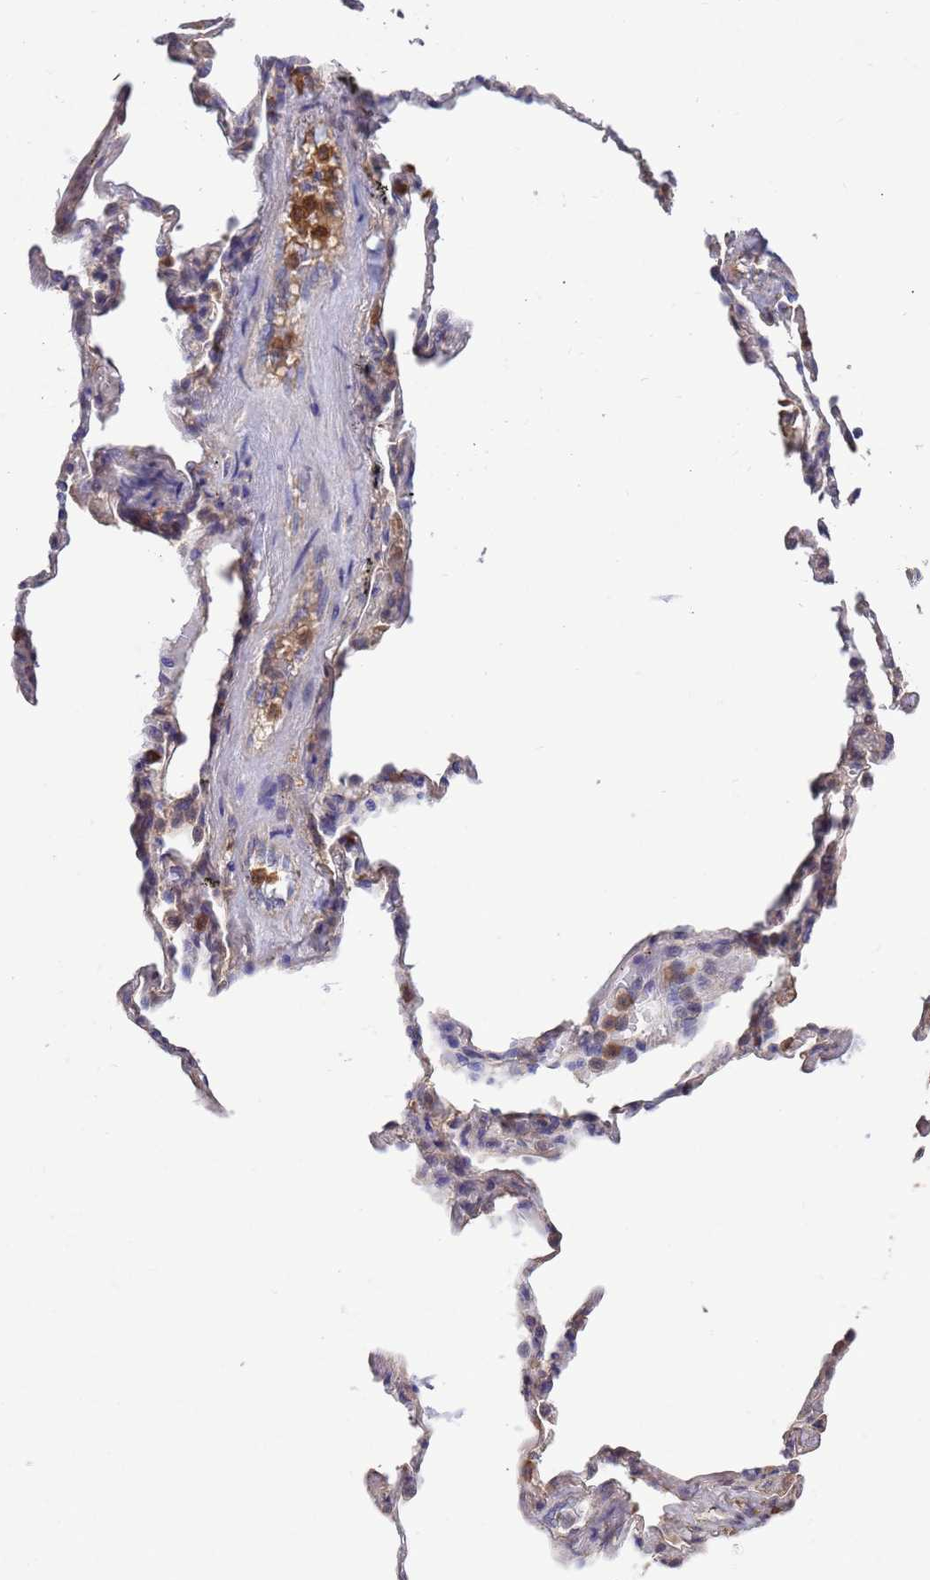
{"staining": {"intensity": "moderate", "quantity": "<25%", "location": "cytoplasmic/membranous"}, "tissue": "adipose tissue", "cell_type": "Adipocytes", "image_type": "normal", "snomed": [{"axis": "morphology", "description": "Normal tissue, NOS"}, {"axis": "topography", "description": "Lymph node"}, {"axis": "topography", "description": "Bronchus"}], "caption": "The photomicrograph exhibits immunohistochemical staining of normal adipose tissue. There is moderate cytoplasmic/membranous positivity is seen in approximately <25% of adipocytes. (DAB IHC, brown staining for protein, blue staining for nuclei).", "gene": "AMPD3", "patient": {"sex": "male", "age": 63}}